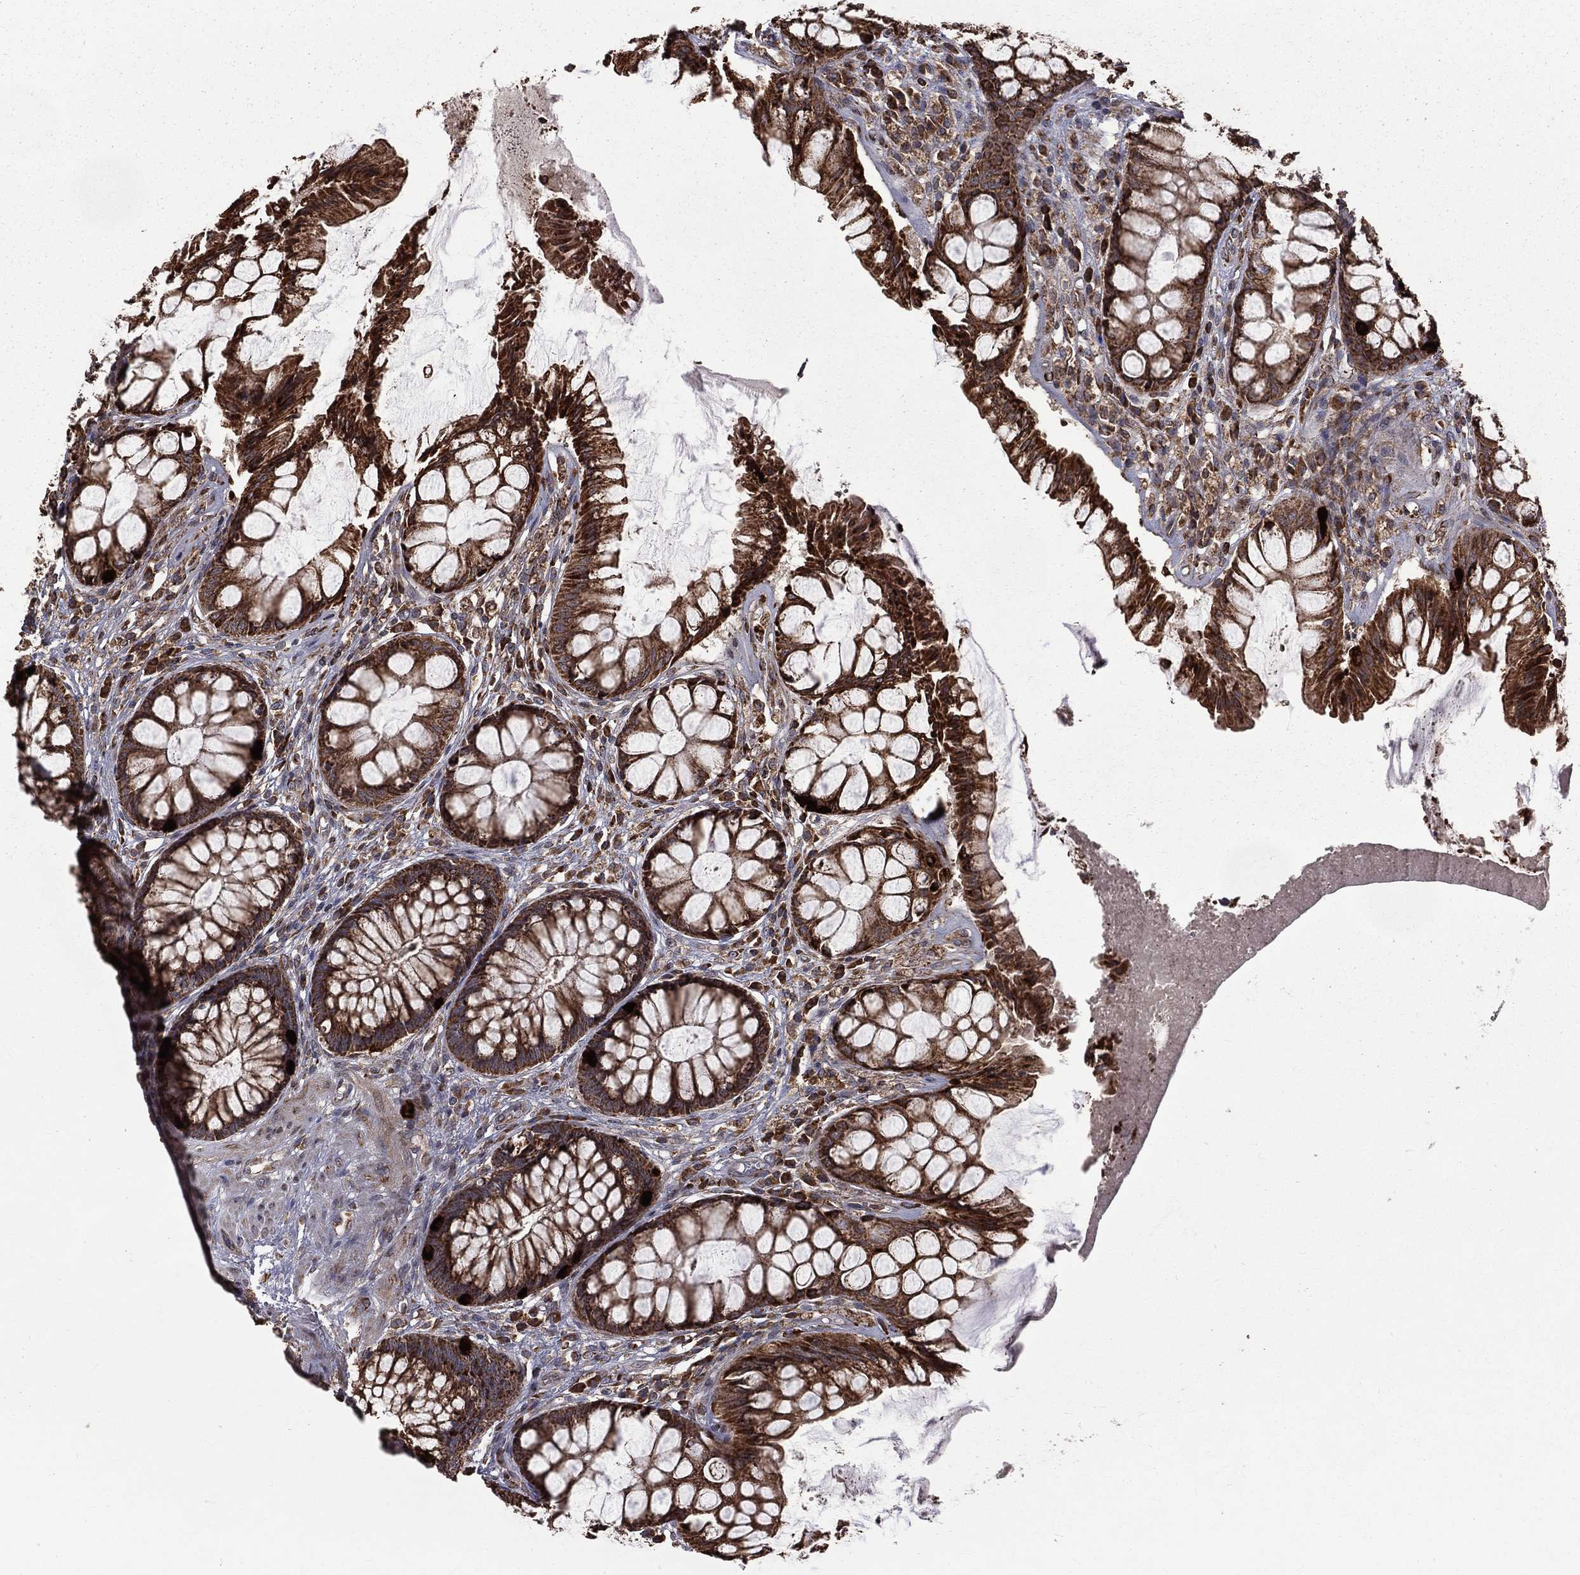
{"staining": {"intensity": "strong", "quantity": "25%-75%", "location": "cytoplasmic/membranous"}, "tissue": "rectum", "cell_type": "Glandular cells", "image_type": "normal", "snomed": [{"axis": "morphology", "description": "Normal tissue, NOS"}, {"axis": "topography", "description": "Rectum"}], "caption": "Immunohistochemistry (DAB (3,3'-diaminobenzidine)) staining of normal rectum reveals strong cytoplasmic/membranous protein expression in about 25%-75% of glandular cells. (DAB IHC with brightfield microscopy, high magnification).", "gene": "OLFML1", "patient": {"sex": "female", "age": 58}}